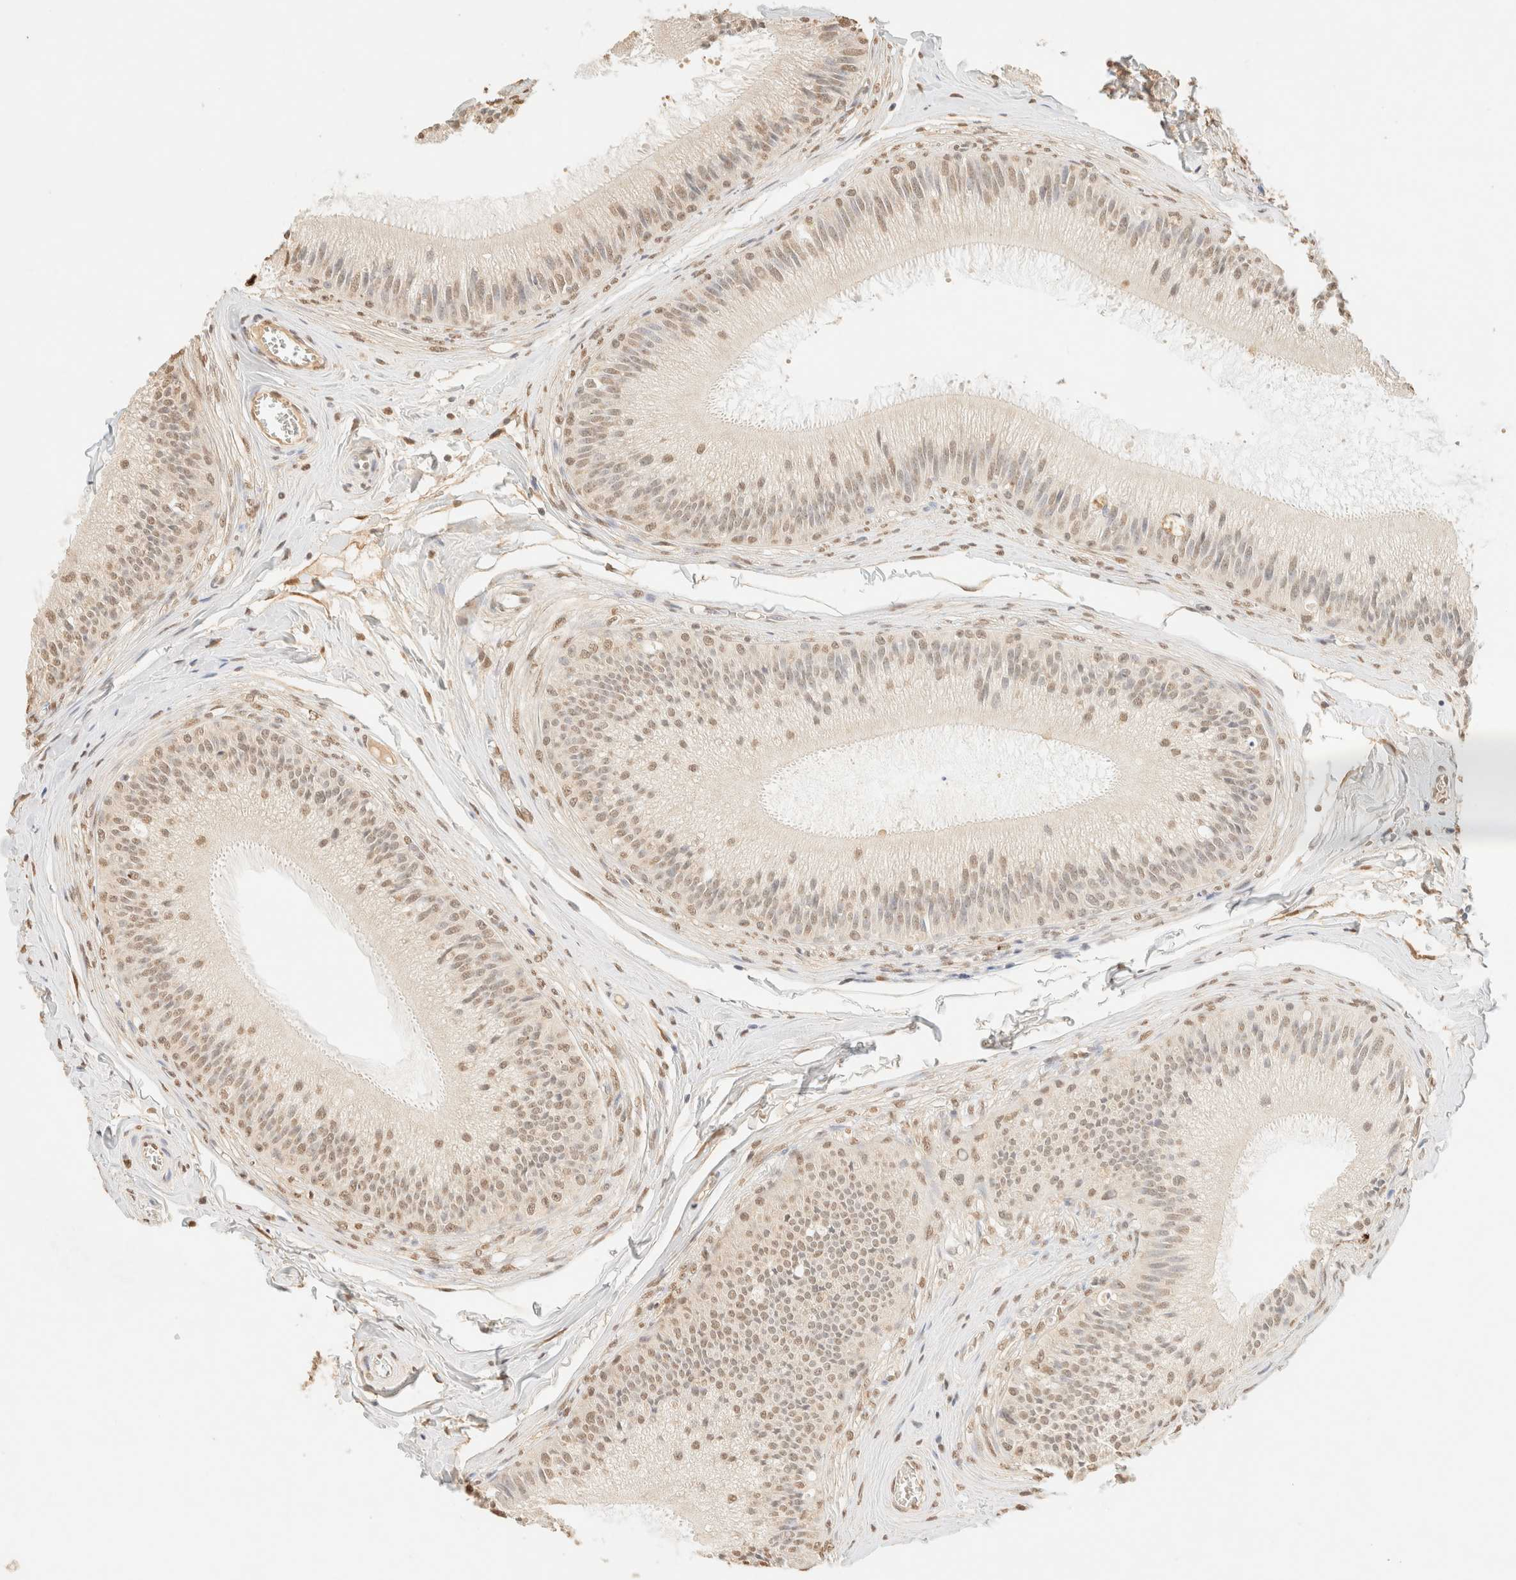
{"staining": {"intensity": "weak", "quantity": ">75%", "location": "nuclear"}, "tissue": "epididymis", "cell_type": "Glandular cells", "image_type": "normal", "snomed": [{"axis": "morphology", "description": "Normal tissue, NOS"}, {"axis": "topography", "description": "Epididymis"}], "caption": "Glandular cells display weak nuclear expression in approximately >75% of cells in normal epididymis.", "gene": "S100A13", "patient": {"sex": "male", "age": 31}}